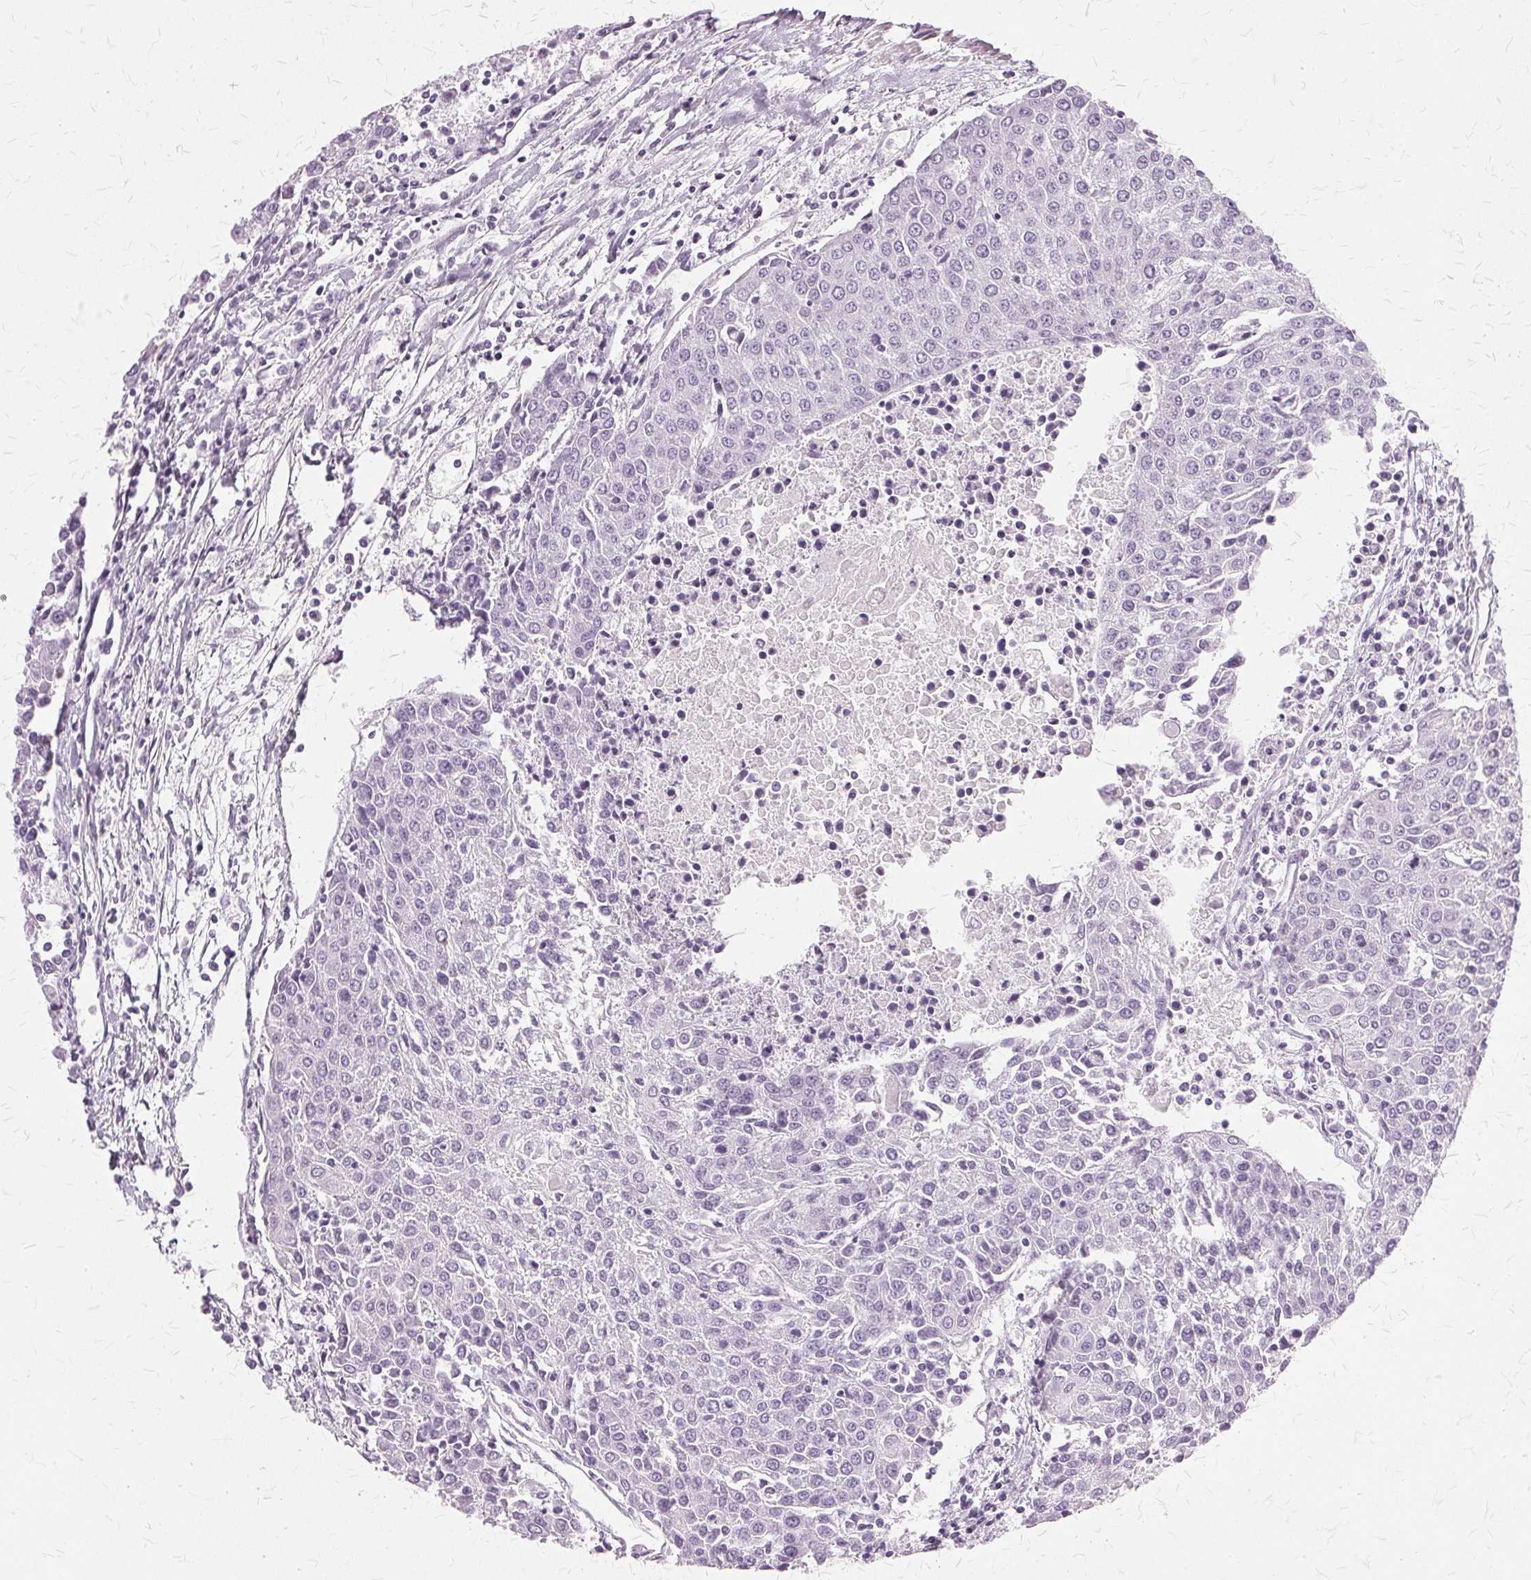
{"staining": {"intensity": "negative", "quantity": "none", "location": "none"}, "tissue": "urothelial cancer", "cell_type": "Tumor cells", "image_type": "cancer", "snomed": [{"axis": "morphology", "description": "Urothelial carcinoma, High grade"}, {"axis": "topography", "description": "Urinary bladder"}], "caption": "An immunohistochemistry (IHC) image of urothelial cancer is shown. There is no staining in tumor cells of urothelial cancer.", "gene": "SLC45A3", "patient": {"sex": "female", "age": 85}}